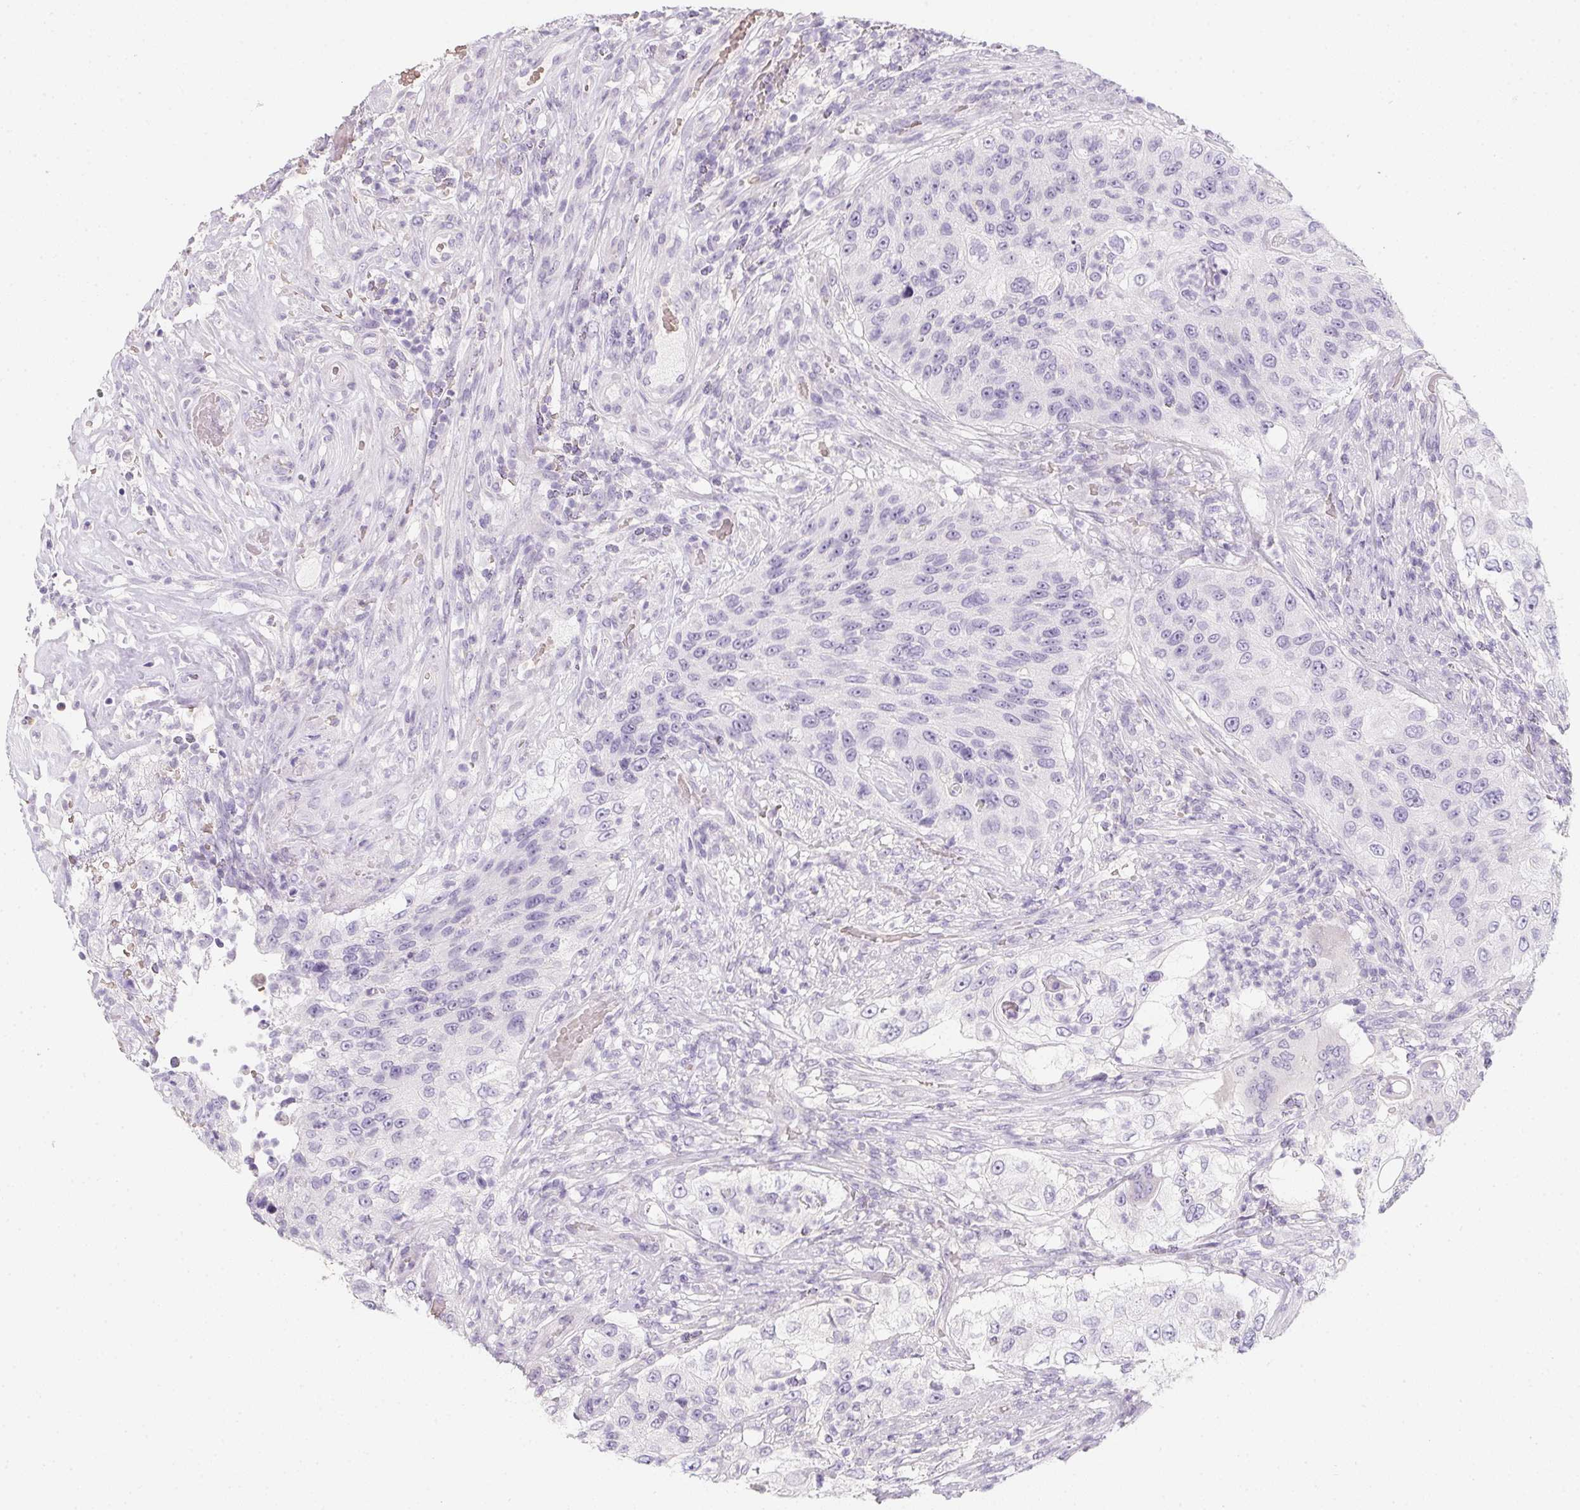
{"staining": {"intensity": "negative", "quantity": "none", "location": "none"}, "tissue": "urothelial cancer", "cell_type": "Tumor cells", "image_type": "cancer", "snomed": [{"axis": "morphology", "description": "Urothelial carcinoma, High grade"}, {"axis": "topography", "description": "Urinary bladder"}], "caption": "Tumor cells show no significant protein staining in high-grade urothelial carcinoma.", "gene": "DCD", "patient": {"sex": "female", "age": 60}}